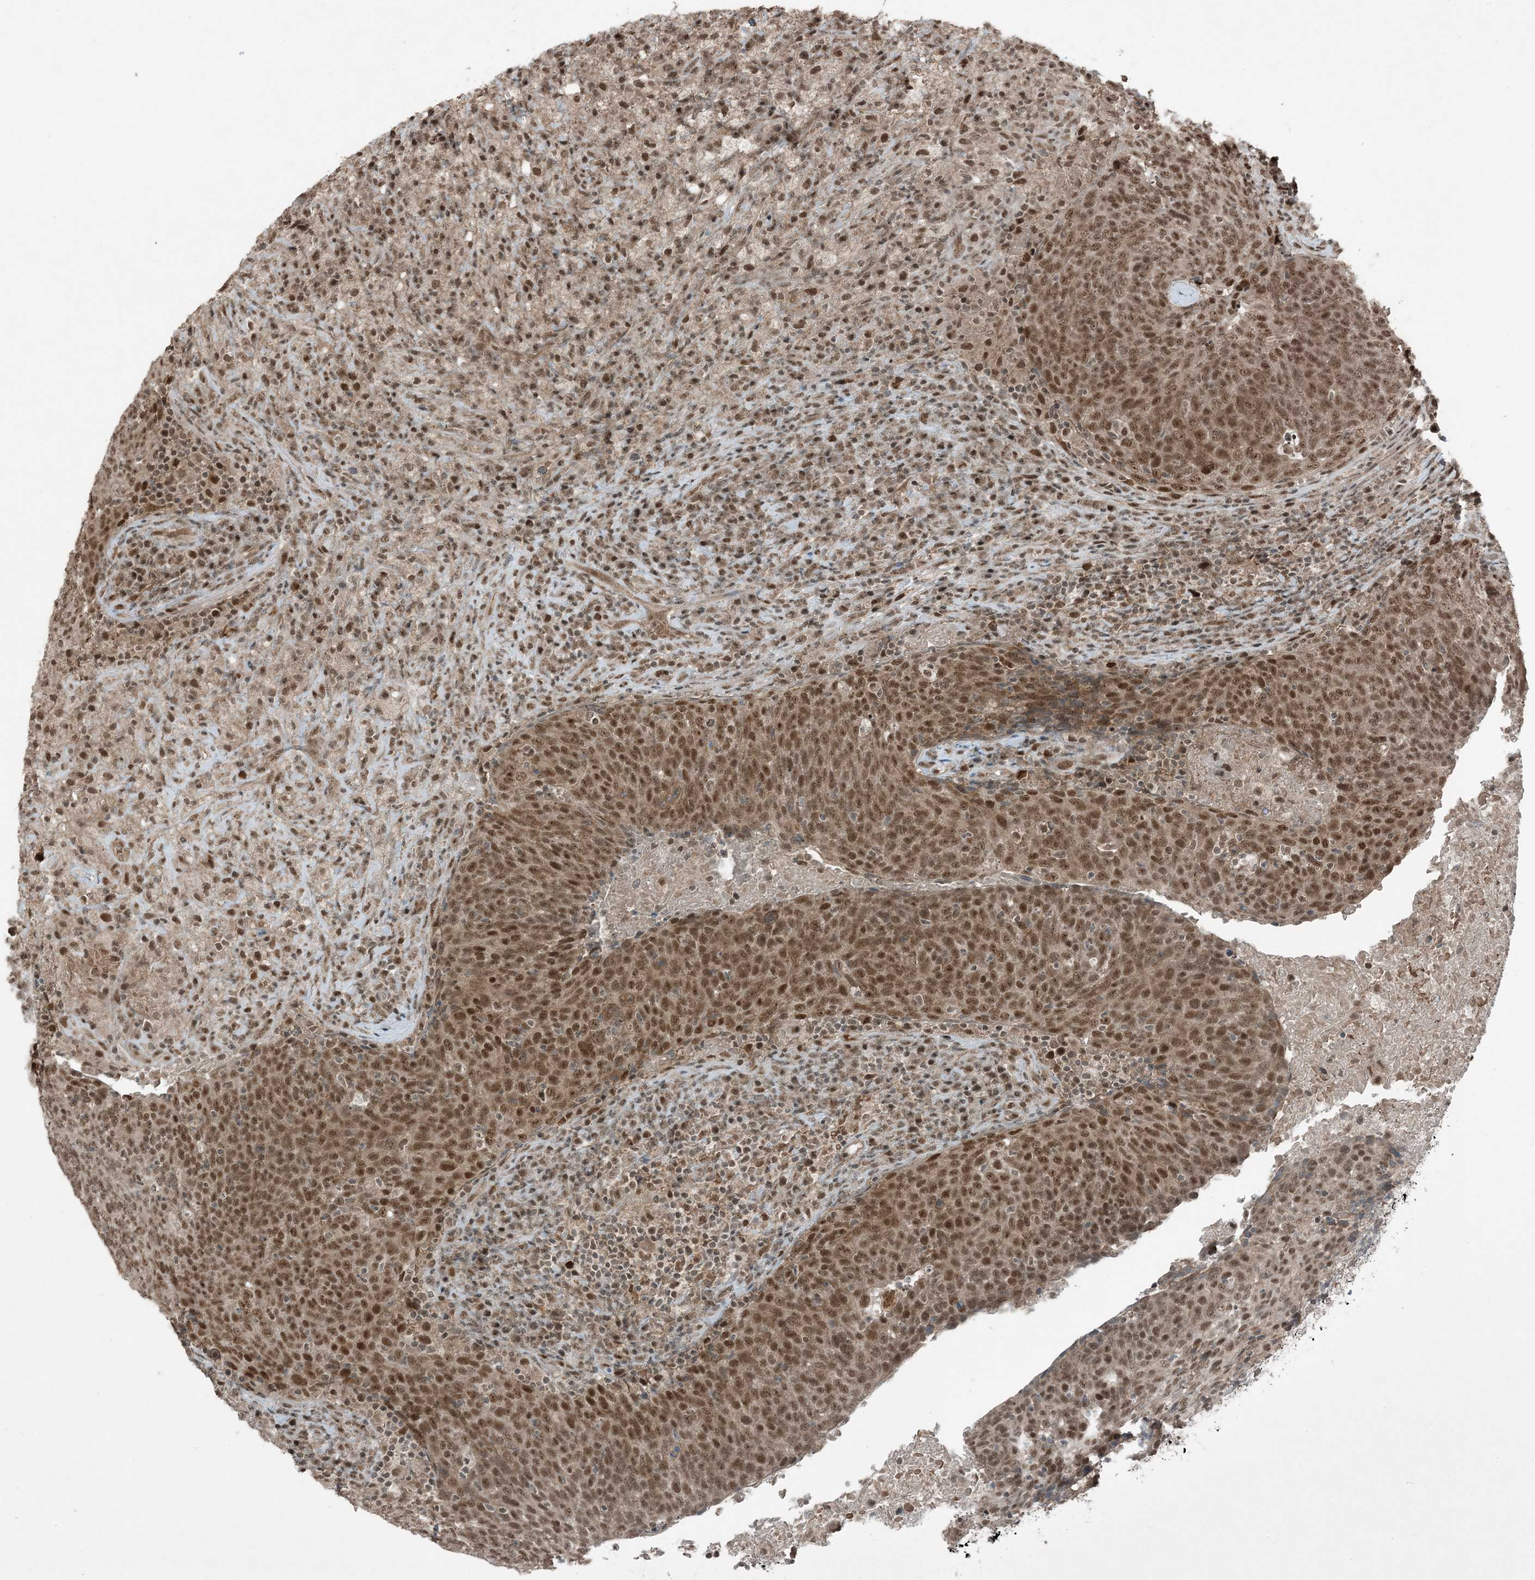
{"staining": {"intensity": "moderate", "quantity": ">75%", "location": "nuclear"}, "tissue": "head and neck cancer", "cell_type": "Tumor cells", "image_type": "cancer", "snomed": [{"axis": "morphology", "description": "Squamous cell carcinoma, NOS"}, {"axis": "morphology", "description": "Squamous cell carcinoma, metastatic, NOS"}, {"axis": "topography", "description": "Lymph node"}, {"axis": "topography", "description": "Head-Neck"}], "caption": "IHC (DAB (3,3'-diaminobenzidine)) staining of squamous cell carcinoma (head and neck) displays moderate nuclear protein staining in approximately >75% of tumor cells.", "gene": "TRAPPC12", "patient": {"sex": "male", "age": 62}}